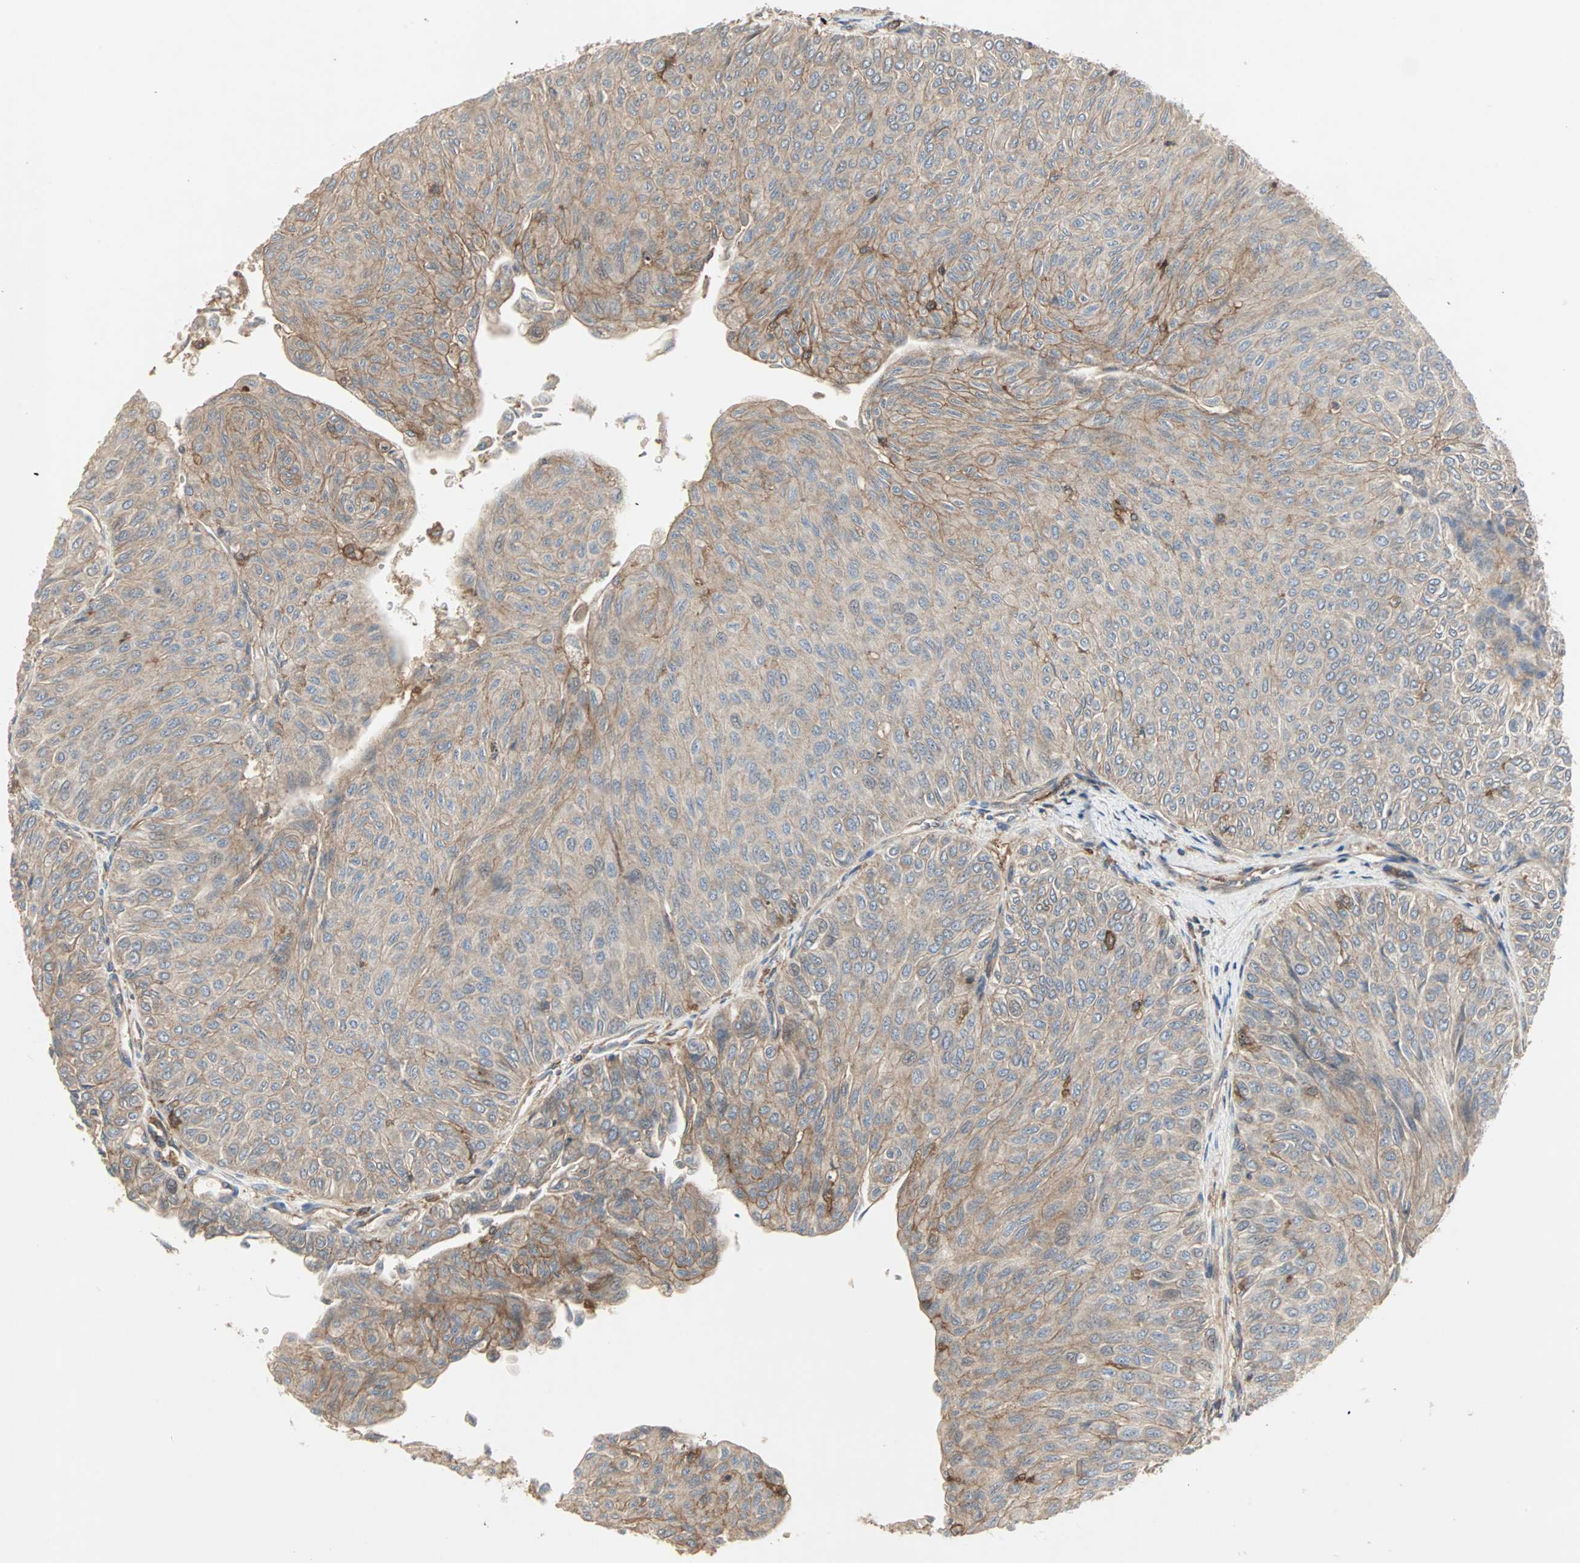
{"staining": {"intensity": "weak", "quantity": ">75%", "location": "cytoplasmic/membranous"}, "tissue": "urothelial cancer", "cell_type": "Tumor cells", "image_type": "cancer", "snomed": [{"axis": "morphology", "description": "Urothelial carcinoma, Low grade"}, {"axis": "topography", "description": "Urinary bladder"}], "caption": "High-power microscopy captured an IHC histopathology image of low-grade urothelial carcinoma, revealing weak cytoplasmic/membranous staining in about >75% of tumor cells.", "gene": "GNAI2", "patient": {"sex": "male", "age": 78}}